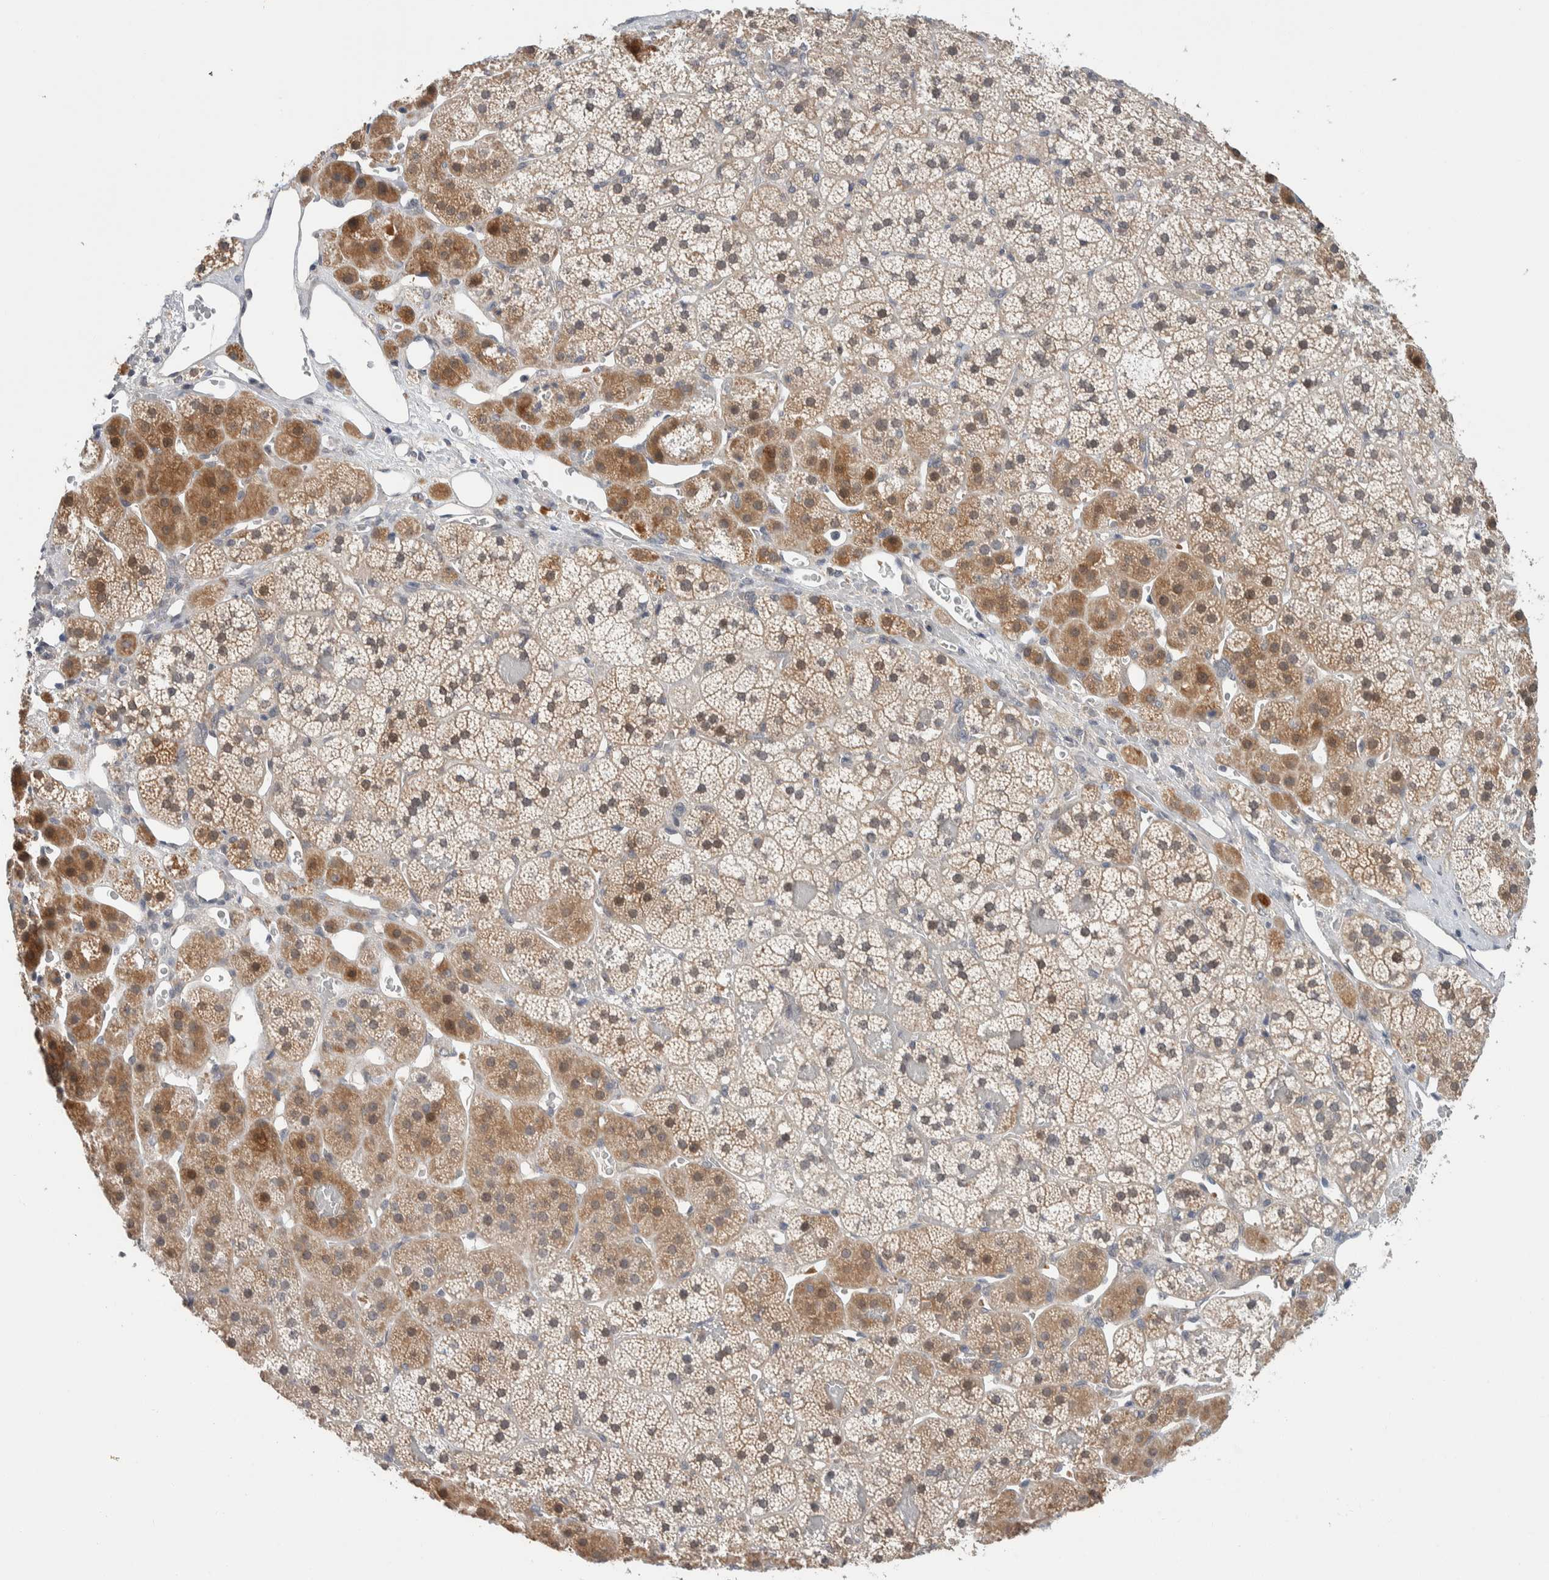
{"staining": {"intensity": "moderate", "quantity": ">75%", "location": "cytoplasmic/membranous,nuclear"}, "tissue": "adrenal gland", "cell_type": "Glandular cells", "image_type": "normal", "snomed": [{"axis": "morphology", "description": "Normal tissue, NOS"}, {"axis": "topography", "description": "Adrenal gland"}], "caption": "Adrenal gland stained with immunohistochemistry demonstrates moderate cytoplasmic/membranous,nuclear staining in about >75% of glandular cells.", "gene": "SHPK", "patient": {"sex": "female", "age": 44}}